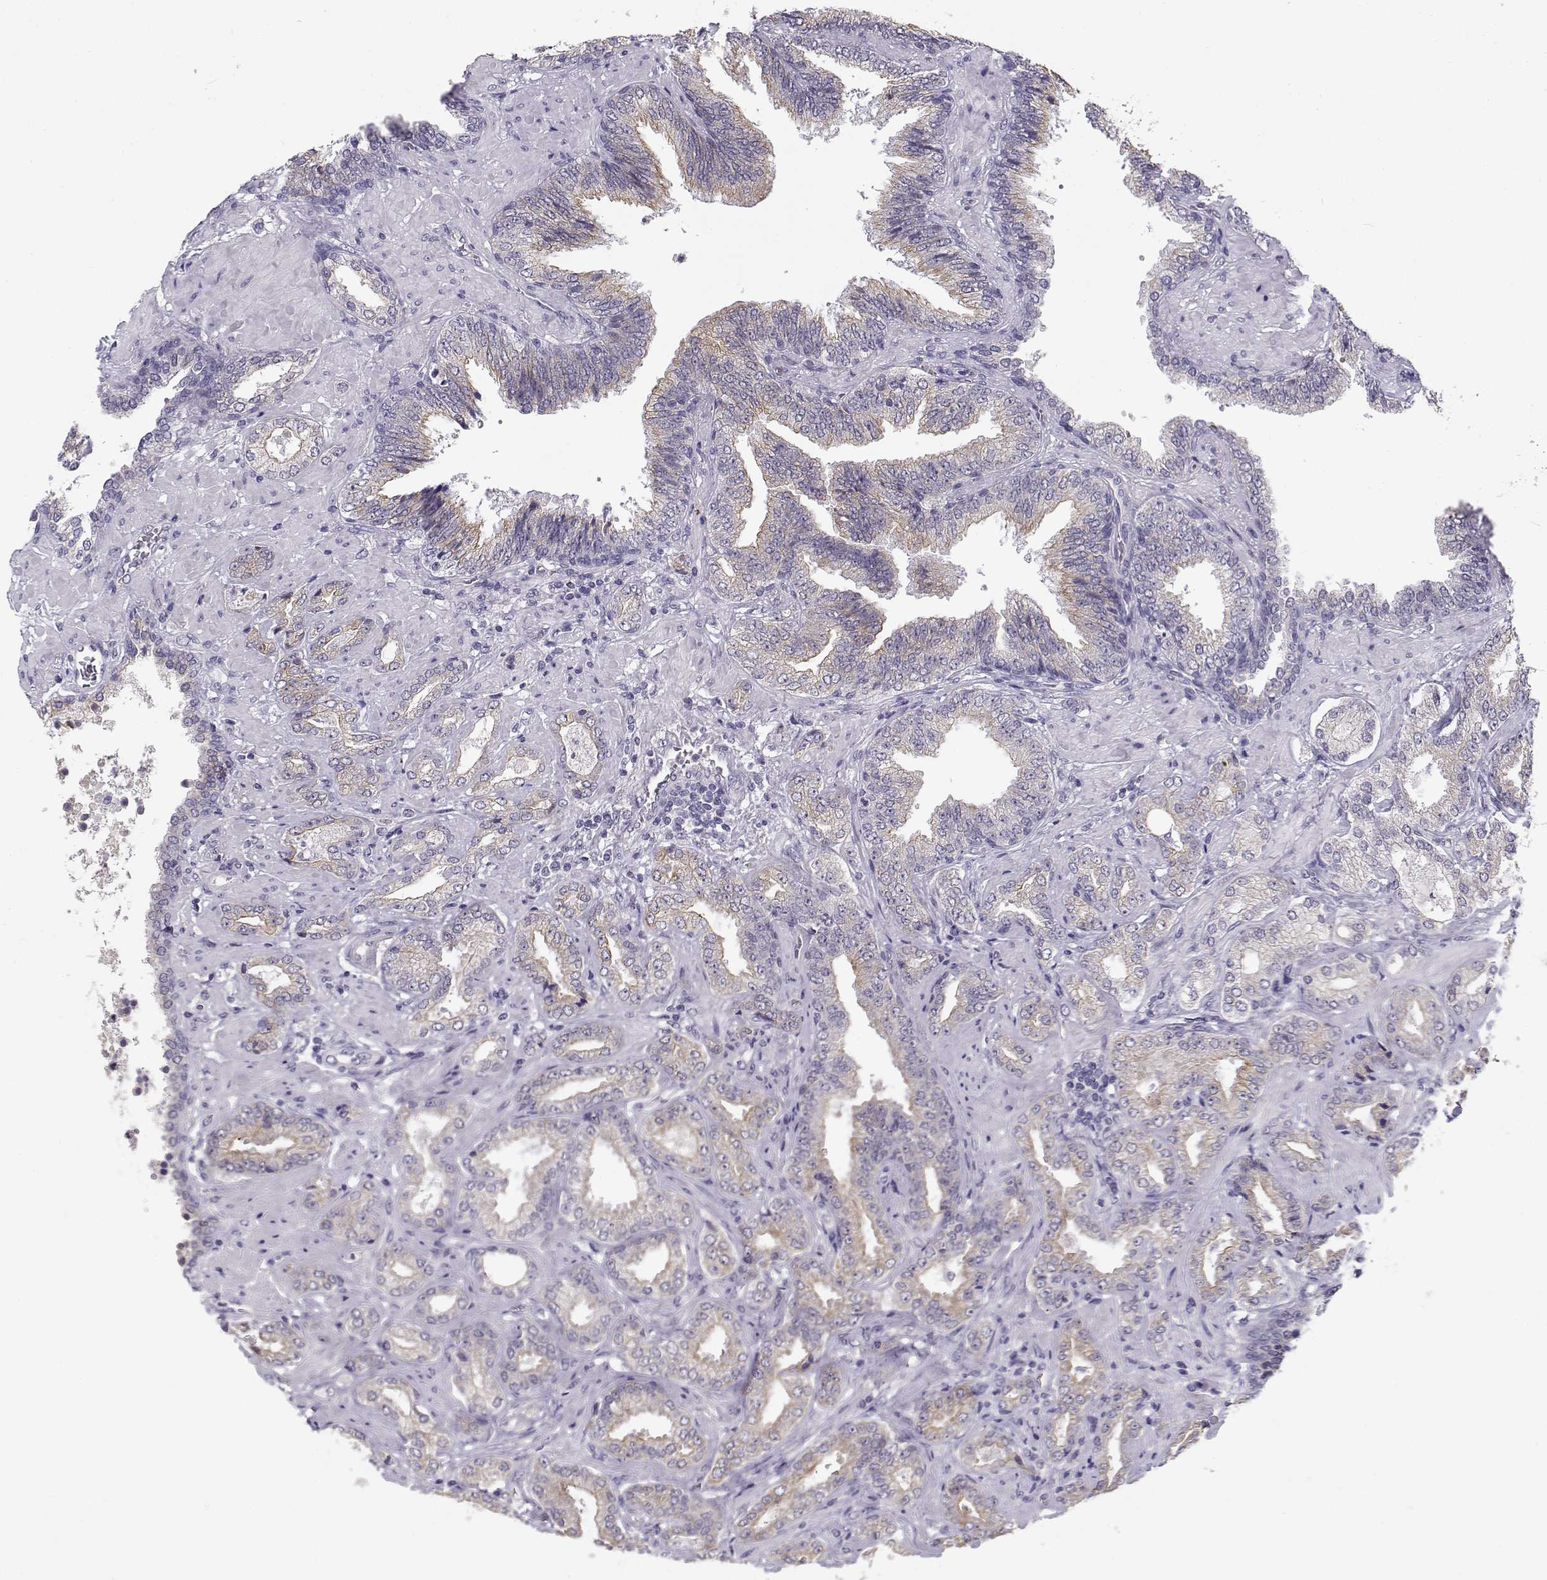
{"staining": {"intensity": "weak", "quantity": ">75%", "location": "cytoplasmic/membranous"}, "tissue": "prostate cancer", "cell_type": "Tumor cells", "image_type": "cancer", "snomed": [{"axis": "morphology", "description": "Adenocarcinoma, Low grade"}, {"axis": "topography", "description": "Prostate"}], "caption": "Prostate cancer tissue displays weak cytoplasmic/membranous staining in about >75% of tumor cells", "gene": "TMEM145", "patient": {"sex": "male", "age": 68}}